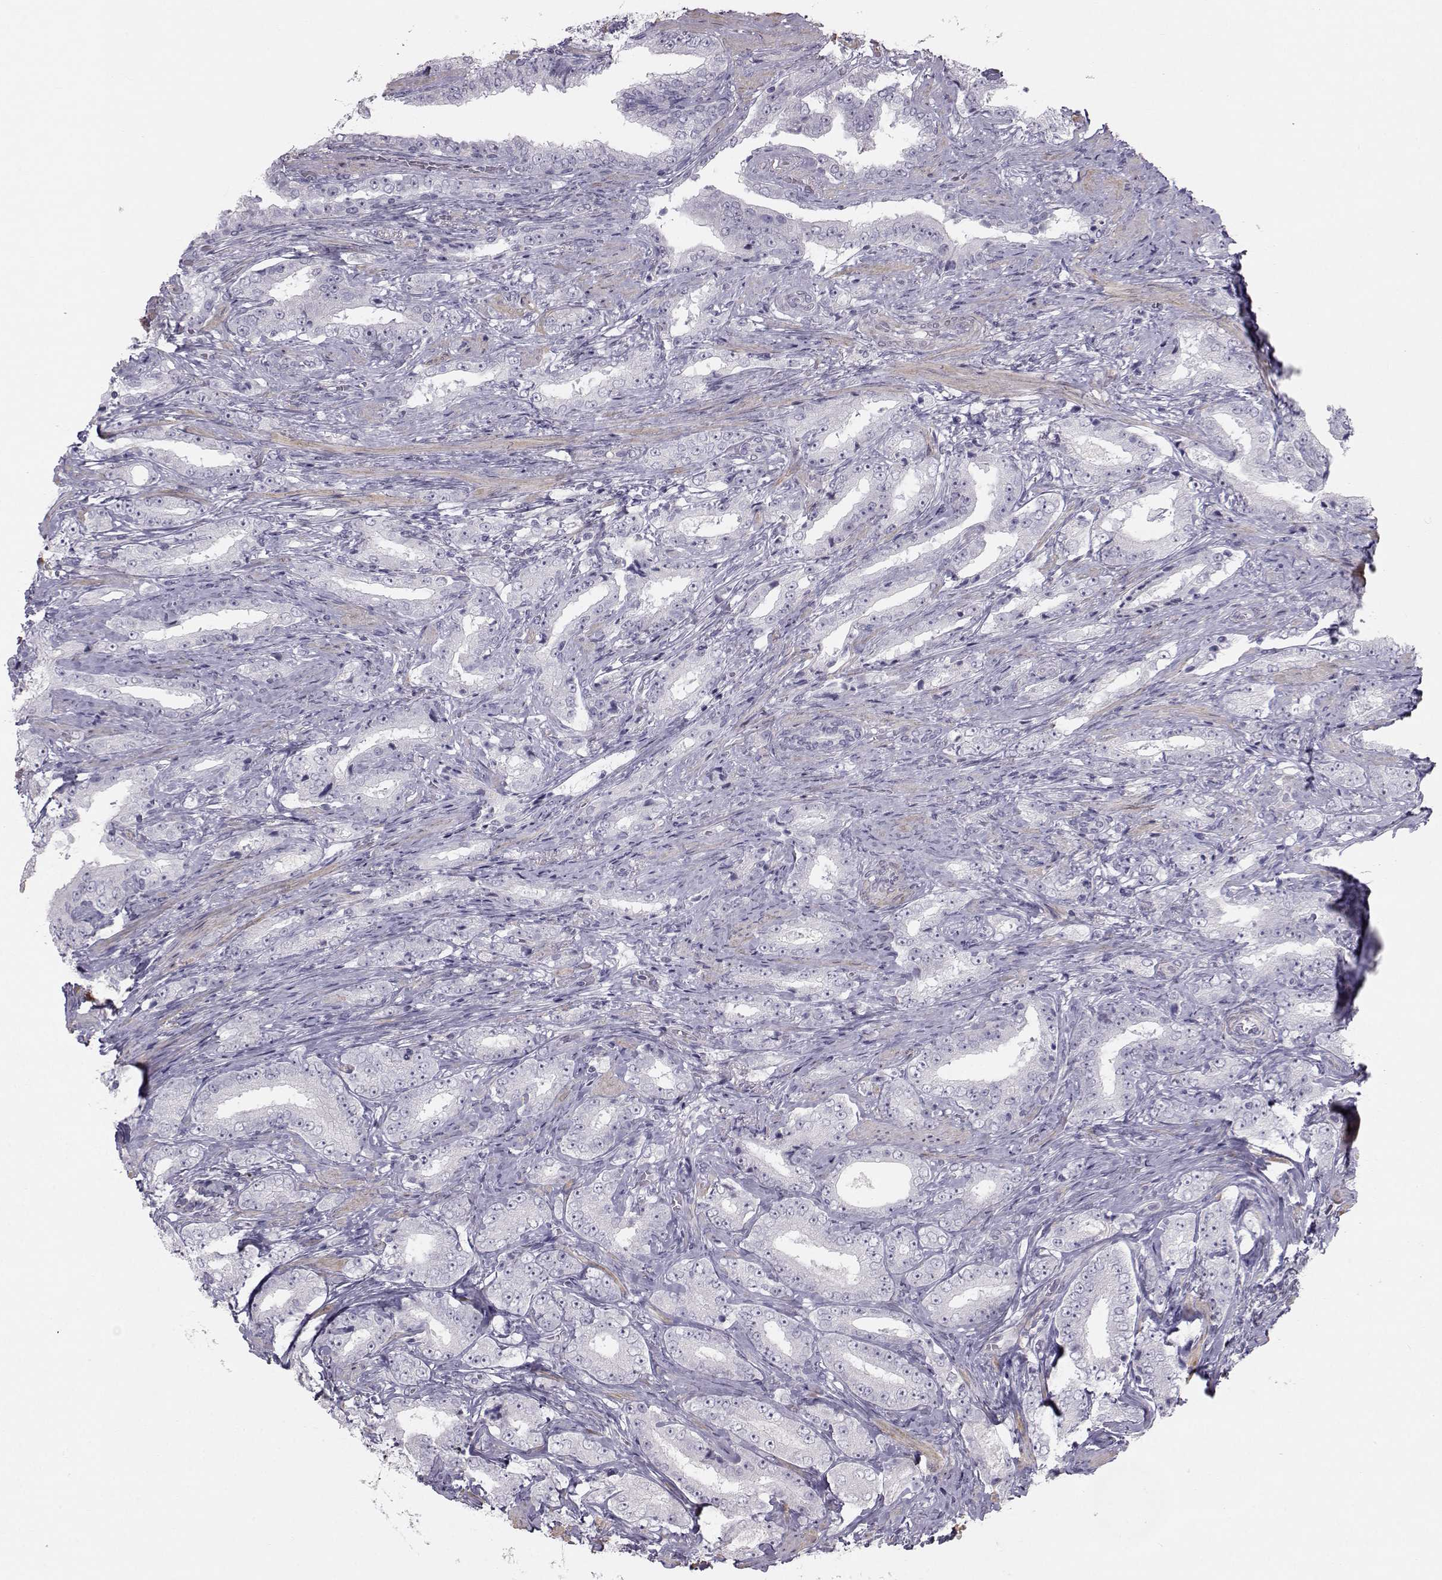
{"staining": {"intensity": "negative", "quantity": "none", "location": "none"}, "tissue": "prostate cancer", "cell_type": "Tumor cells", "image_type": "cancer", "snomed": [{"axis": "morphology", "description": "Adenocarcinoma, Low grade"}, {"axis": "topography", "description": "Prostate and seminal vesicle, NOS"}], "caption": "This is an IHC image of human adenocarcinoma (low-grade) (prostate). There is no positivity in tumor cells.", "gene": "GARIN3", "patient": {"sex": "male", "age": 61}}